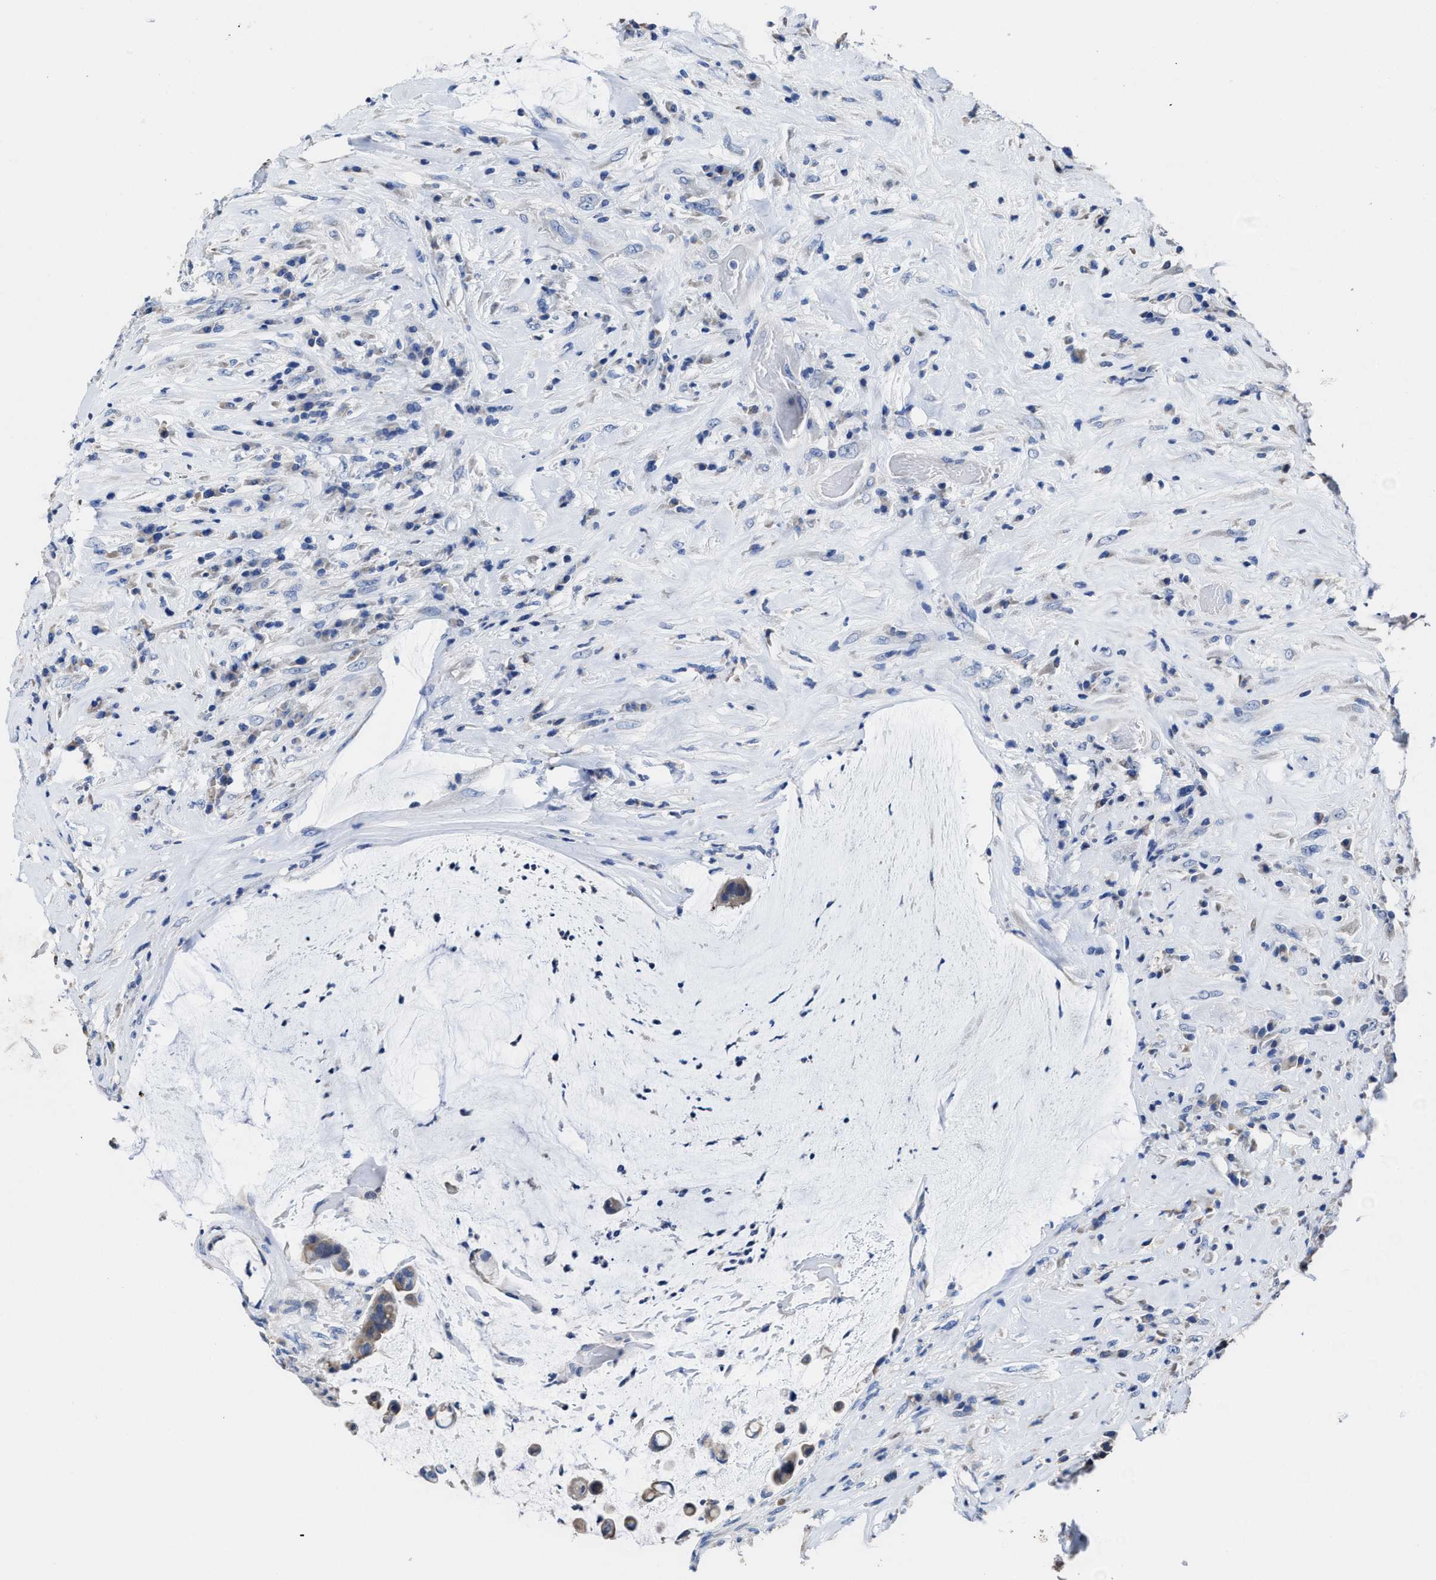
{"staining": {"intensity": "negative", "quantity": "none", "location": "none"}, "tissue": "colorectal cancer", "cell_type": "Tumor cells", "image_type": "cancer", "snomed": [{"axis": "morphology", "description": "Adenocarcinoma, NOS"}, {"axis": "topography", "description": "Rectum"}], "caption": "This is a histopathology image of IHC staining of colorectal cancer (adenocarcinoma), which shows no staining in tumor cells.", "gene": "HOOK1", "patient": {"sex": "female", "age": 89}}